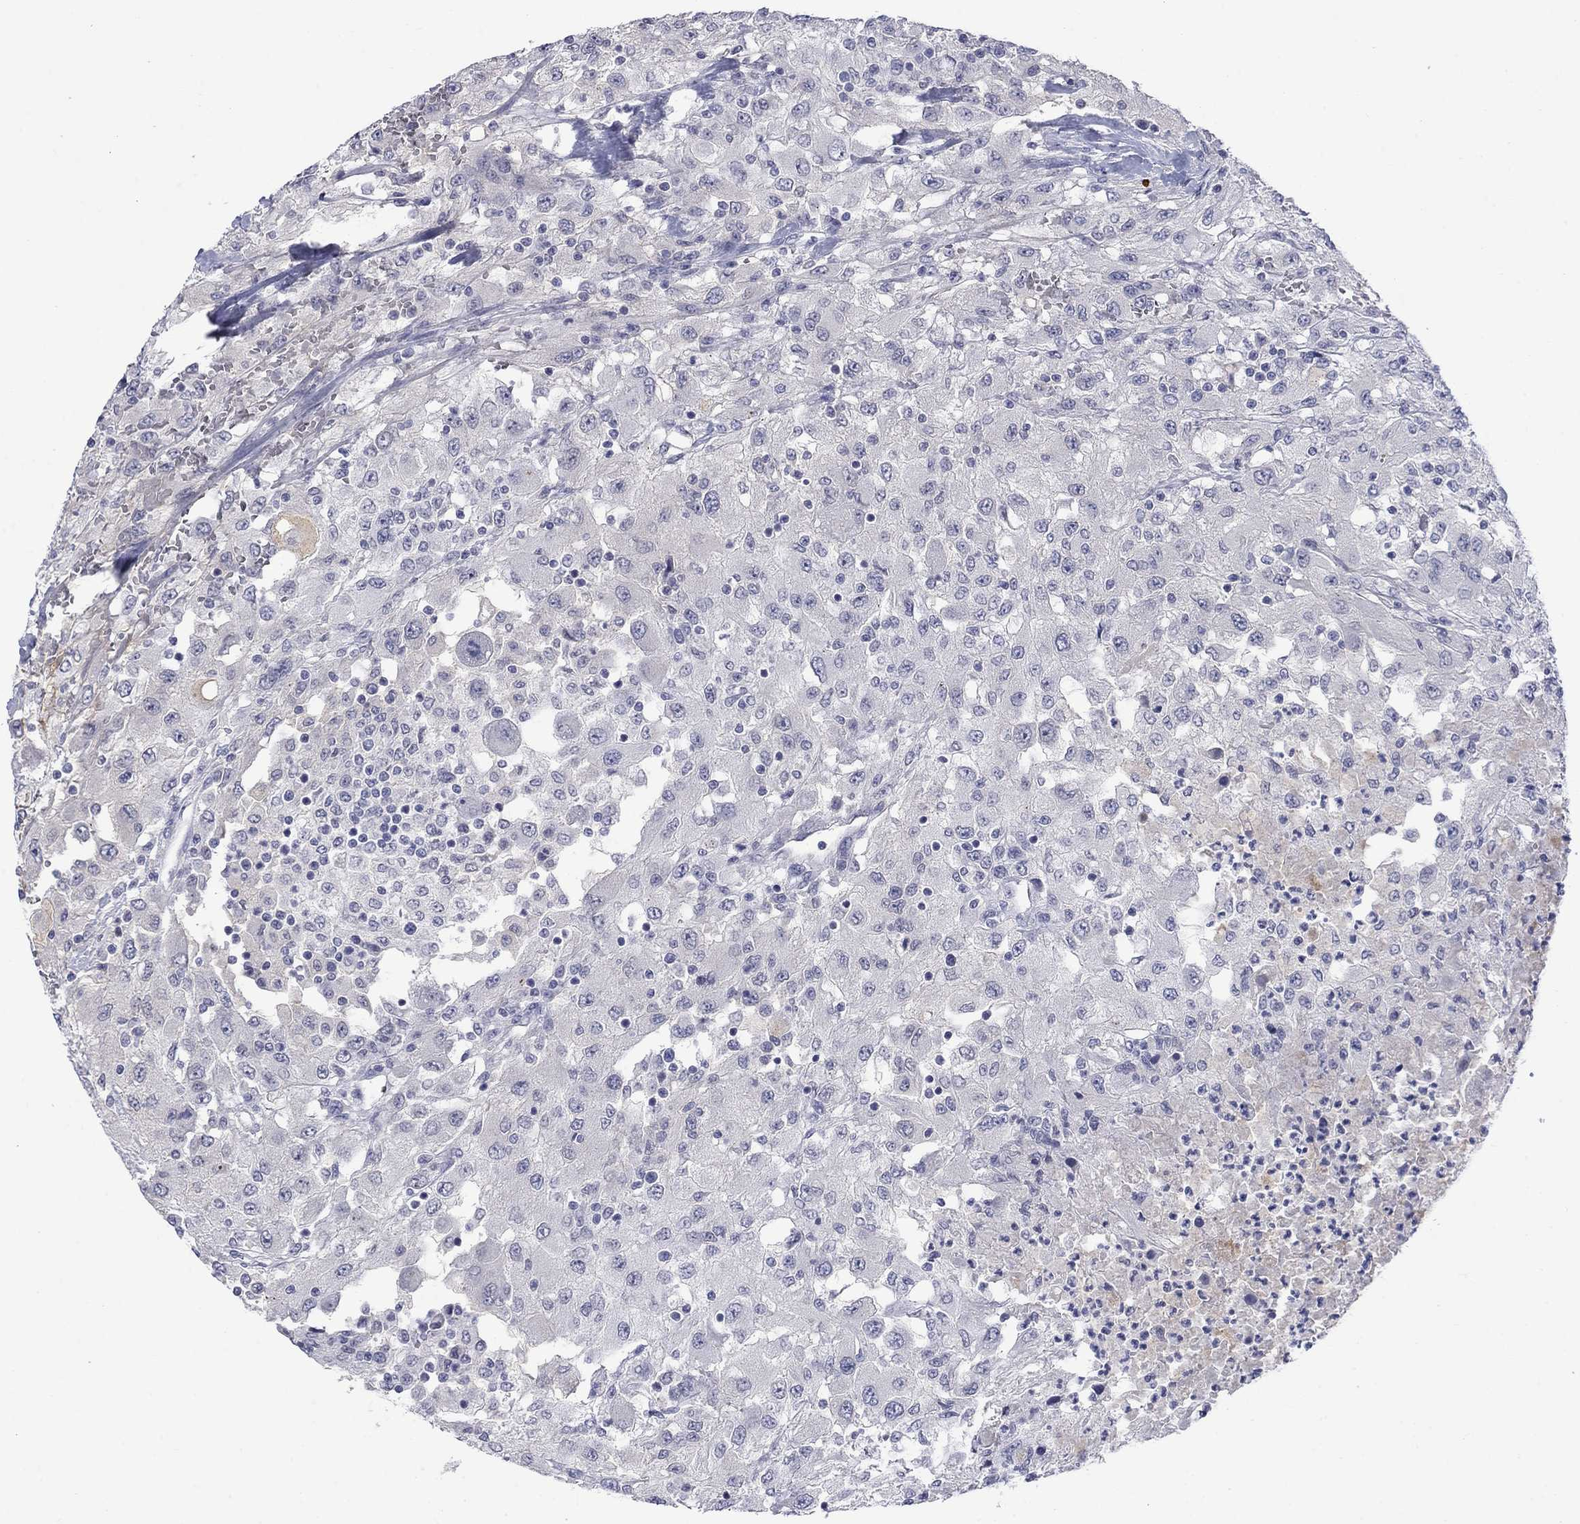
{"staining": {"intensity": "weak", "quantity": "<25%", "location": "cytoplasmic/membranous"}, "tissue": "renal cancer", "cell_type": "Tumor cells", "image_type": "cancer", "snomed": [{"axis": "morphology", "description": "Adenocarcinoma, NOS"}, {"axis": "topography", "description": "Kidney"}], "caption": "There is no significant staining in tumor cells of adenocarcinoma (renal). The staining was performed using DAB to visualize the protein expression in brown, while the nuclei were stained in blue with hematoxylin (Magnification: 20x).", "gene": "NSMF", "patient": {"sex": "female", "age": 67}}